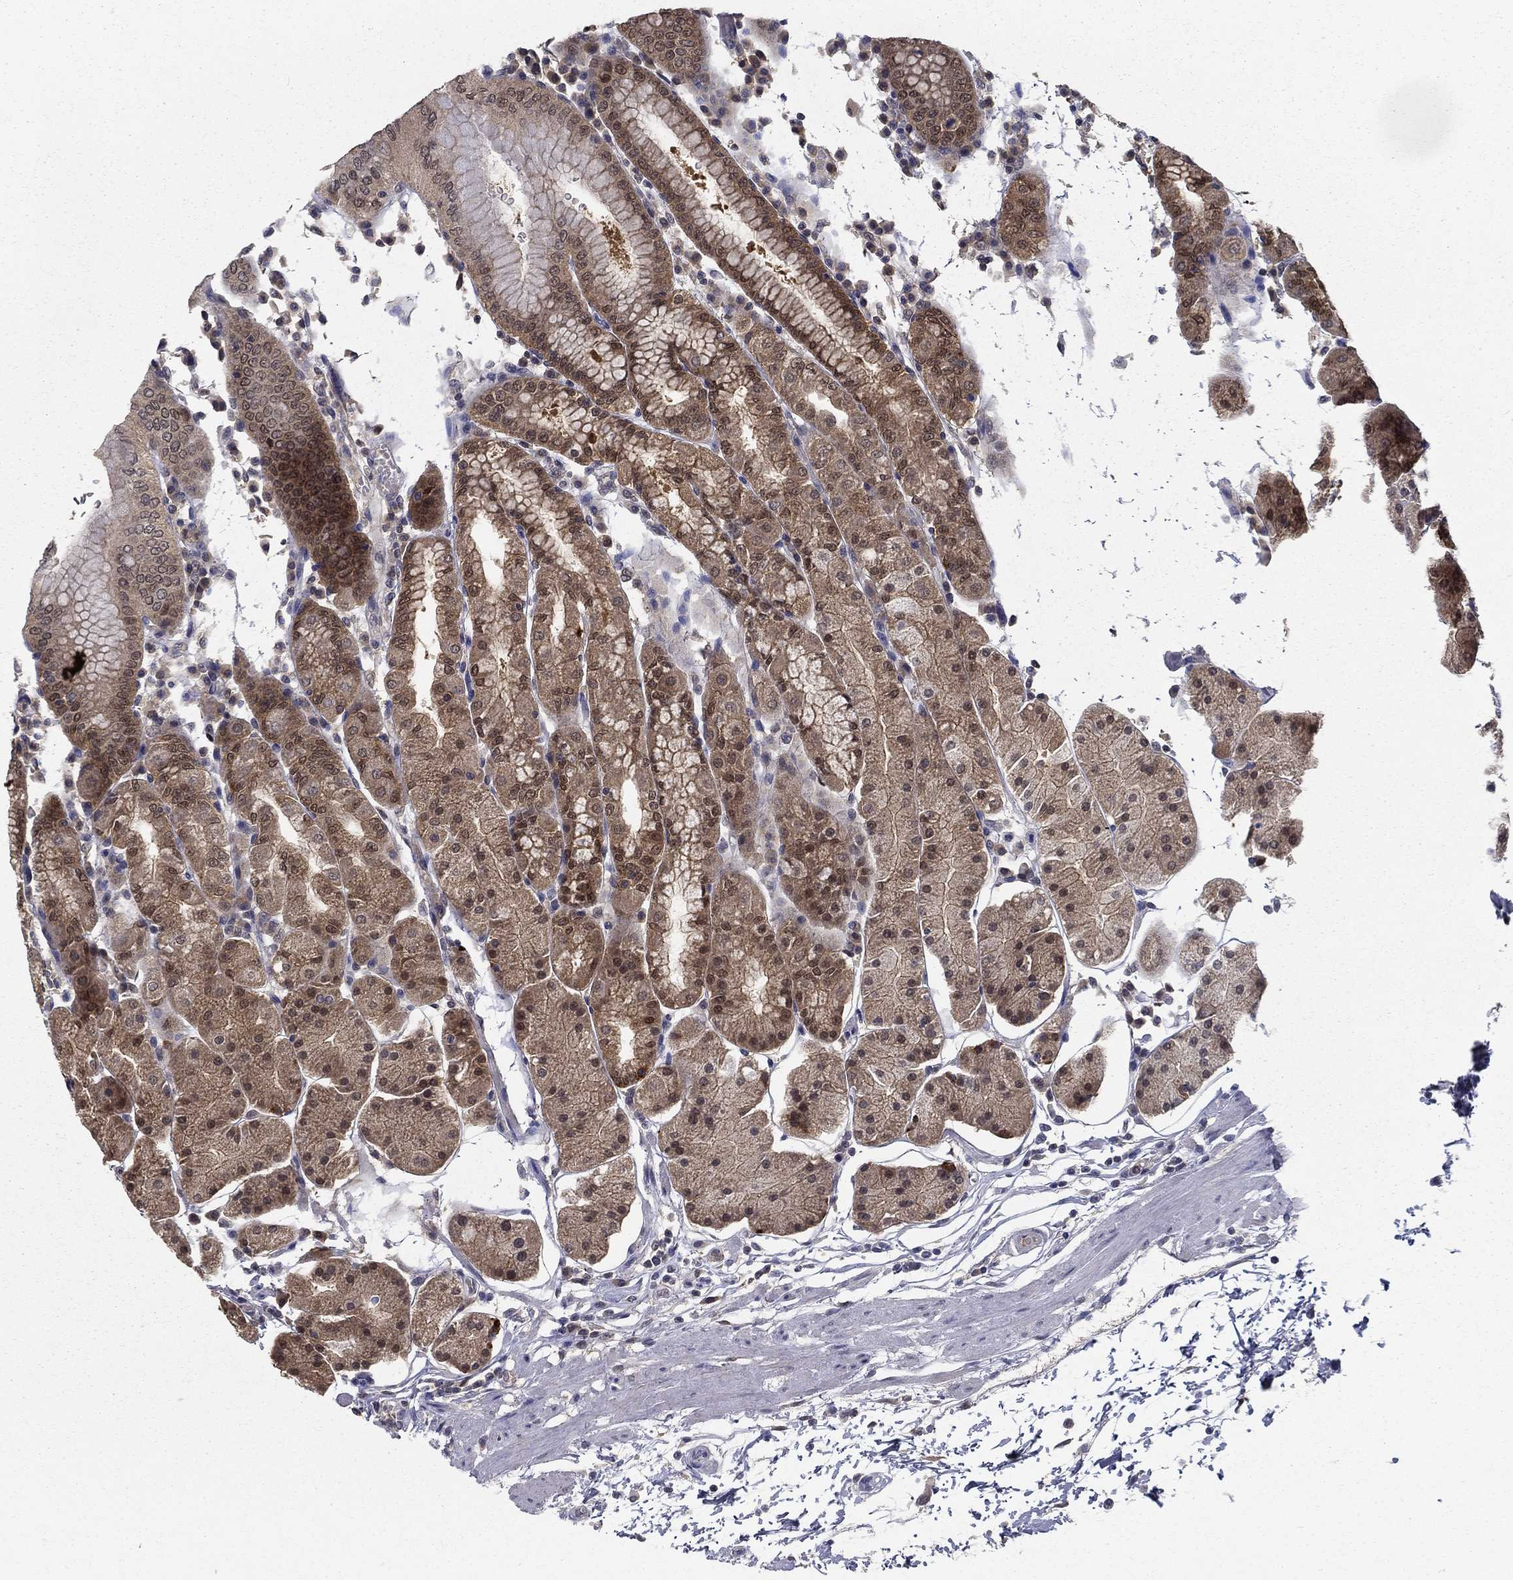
{"staining": {"intensity": "moderate", "quantity": ">75%", "location": "cytoplasmic/membranous,nuclear"}, "tissue": "stomach", "cell_type": "Glandular cells", "image_type": "normal", "snomed": [{"axis": "morphology", "description": "Normal tissue, NOS"}, {"axis": "topography", "description": "Stomach"}], "caption": "Unremarkable stomach demonstrates moderate cytoplasmic/membranous,nuclear expression in approximately >75% of glandular cells, visualized by immunohistochemistry. (brown staining indicates protein expression, while blue staining denotes nuclei).", "gene": "NIT2", "patient": {"sex": "male", "age": 54}}